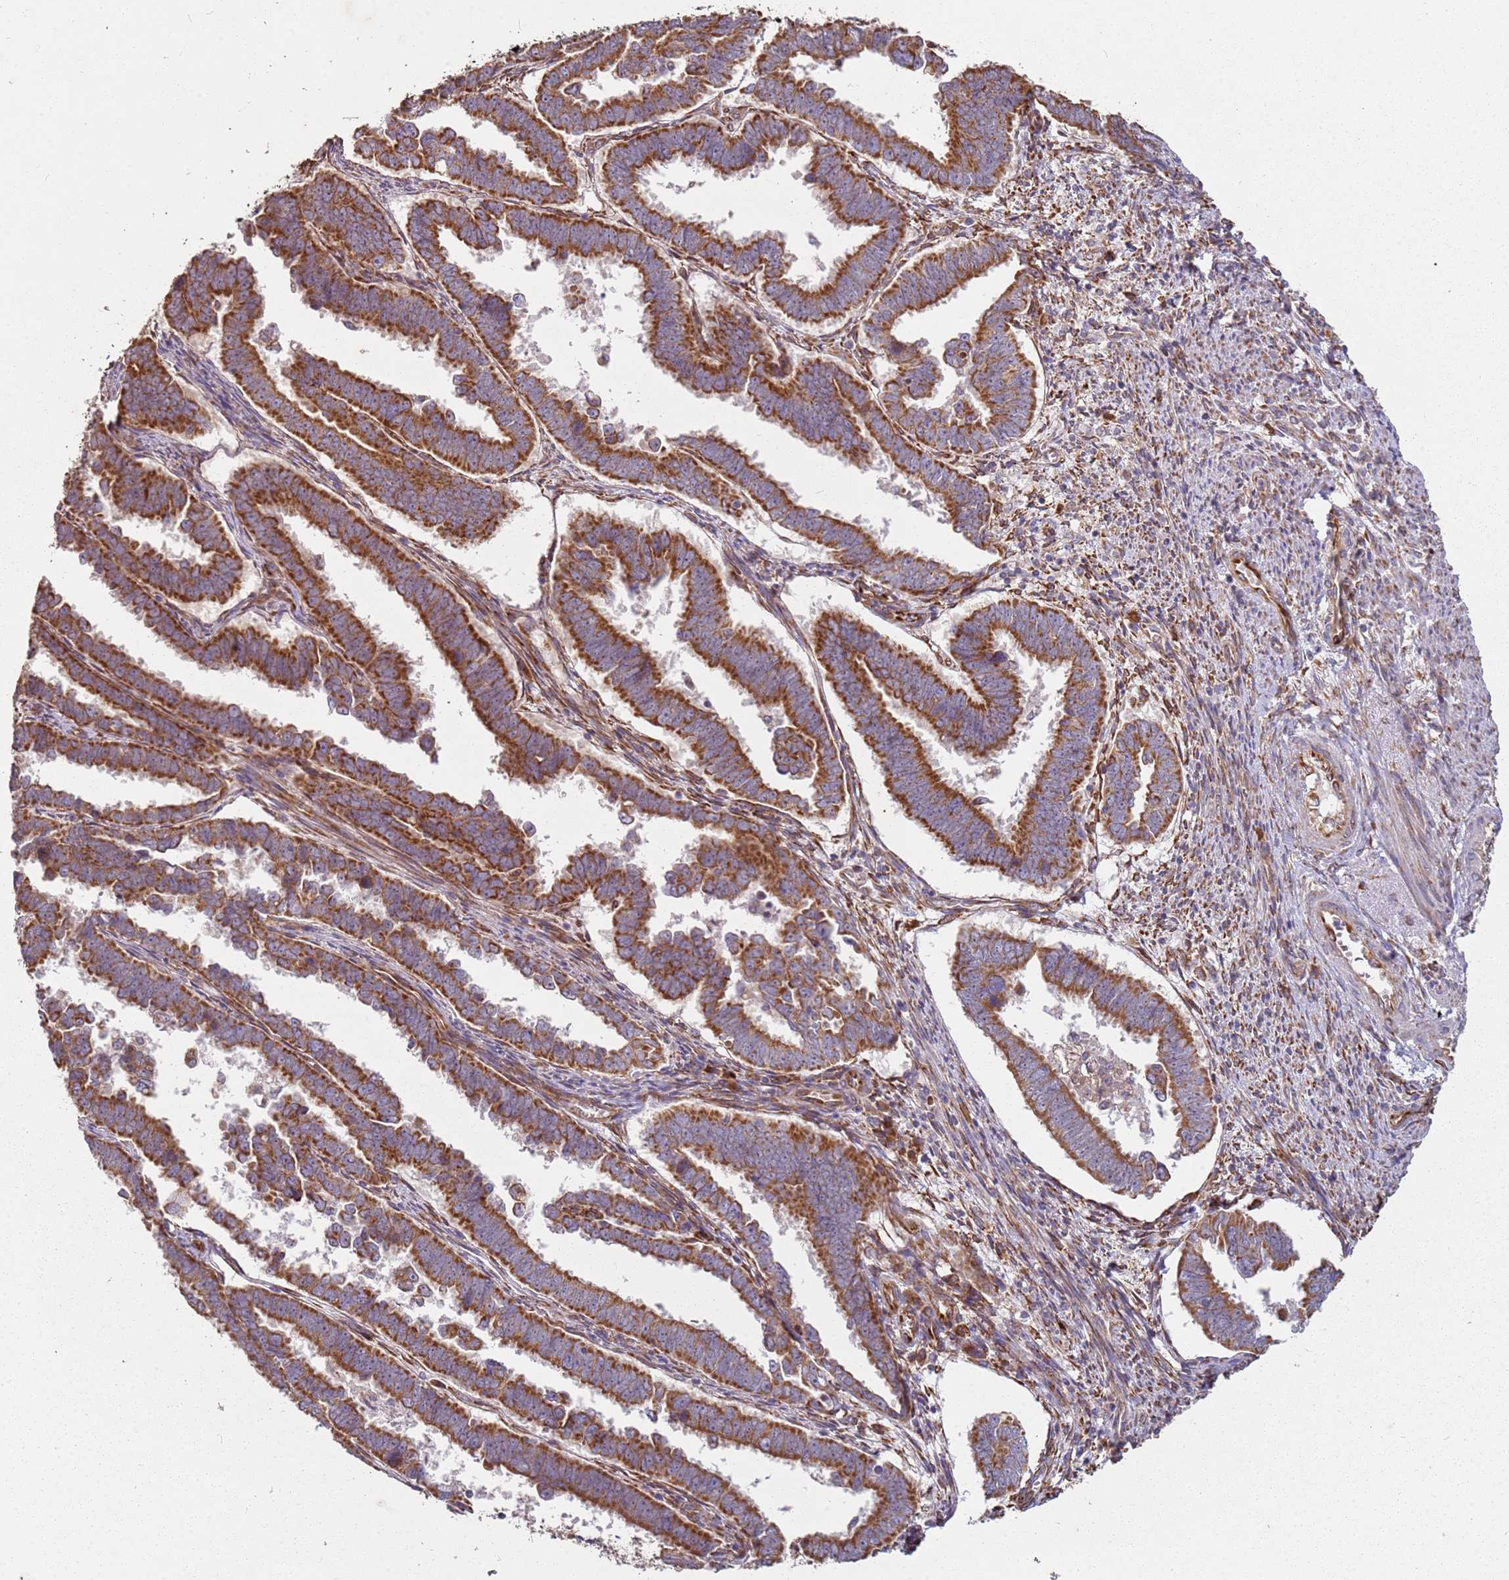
{"staining": {"intensity": "strong", "quantity": ">75%", "location": "cytoplasmic/membranous"}, "tissue": "endometrial cancer", "cell_type": "Tumor cells", "image_type": "cancer", "snomed": [{"axis": "morphology", "description": "Adenocarcinoma, NOS"}, {"axis": "topography", "description": "Endometrium"}], "caption": "A high-resolution photomicrograph shows IHC staining of endometrial cancer, which displays strong cytoplasmic/membranous staining in approximately >75% of tumor cells. The protein of interest is stained brown, and the nuclei are stained in blue (DAB (3,3'-diaminobenzidine) IHC with brightfield microscopy, high magnification).", "gene": "ARFRP1", "patient": {"sex": "female", "age": 75}}